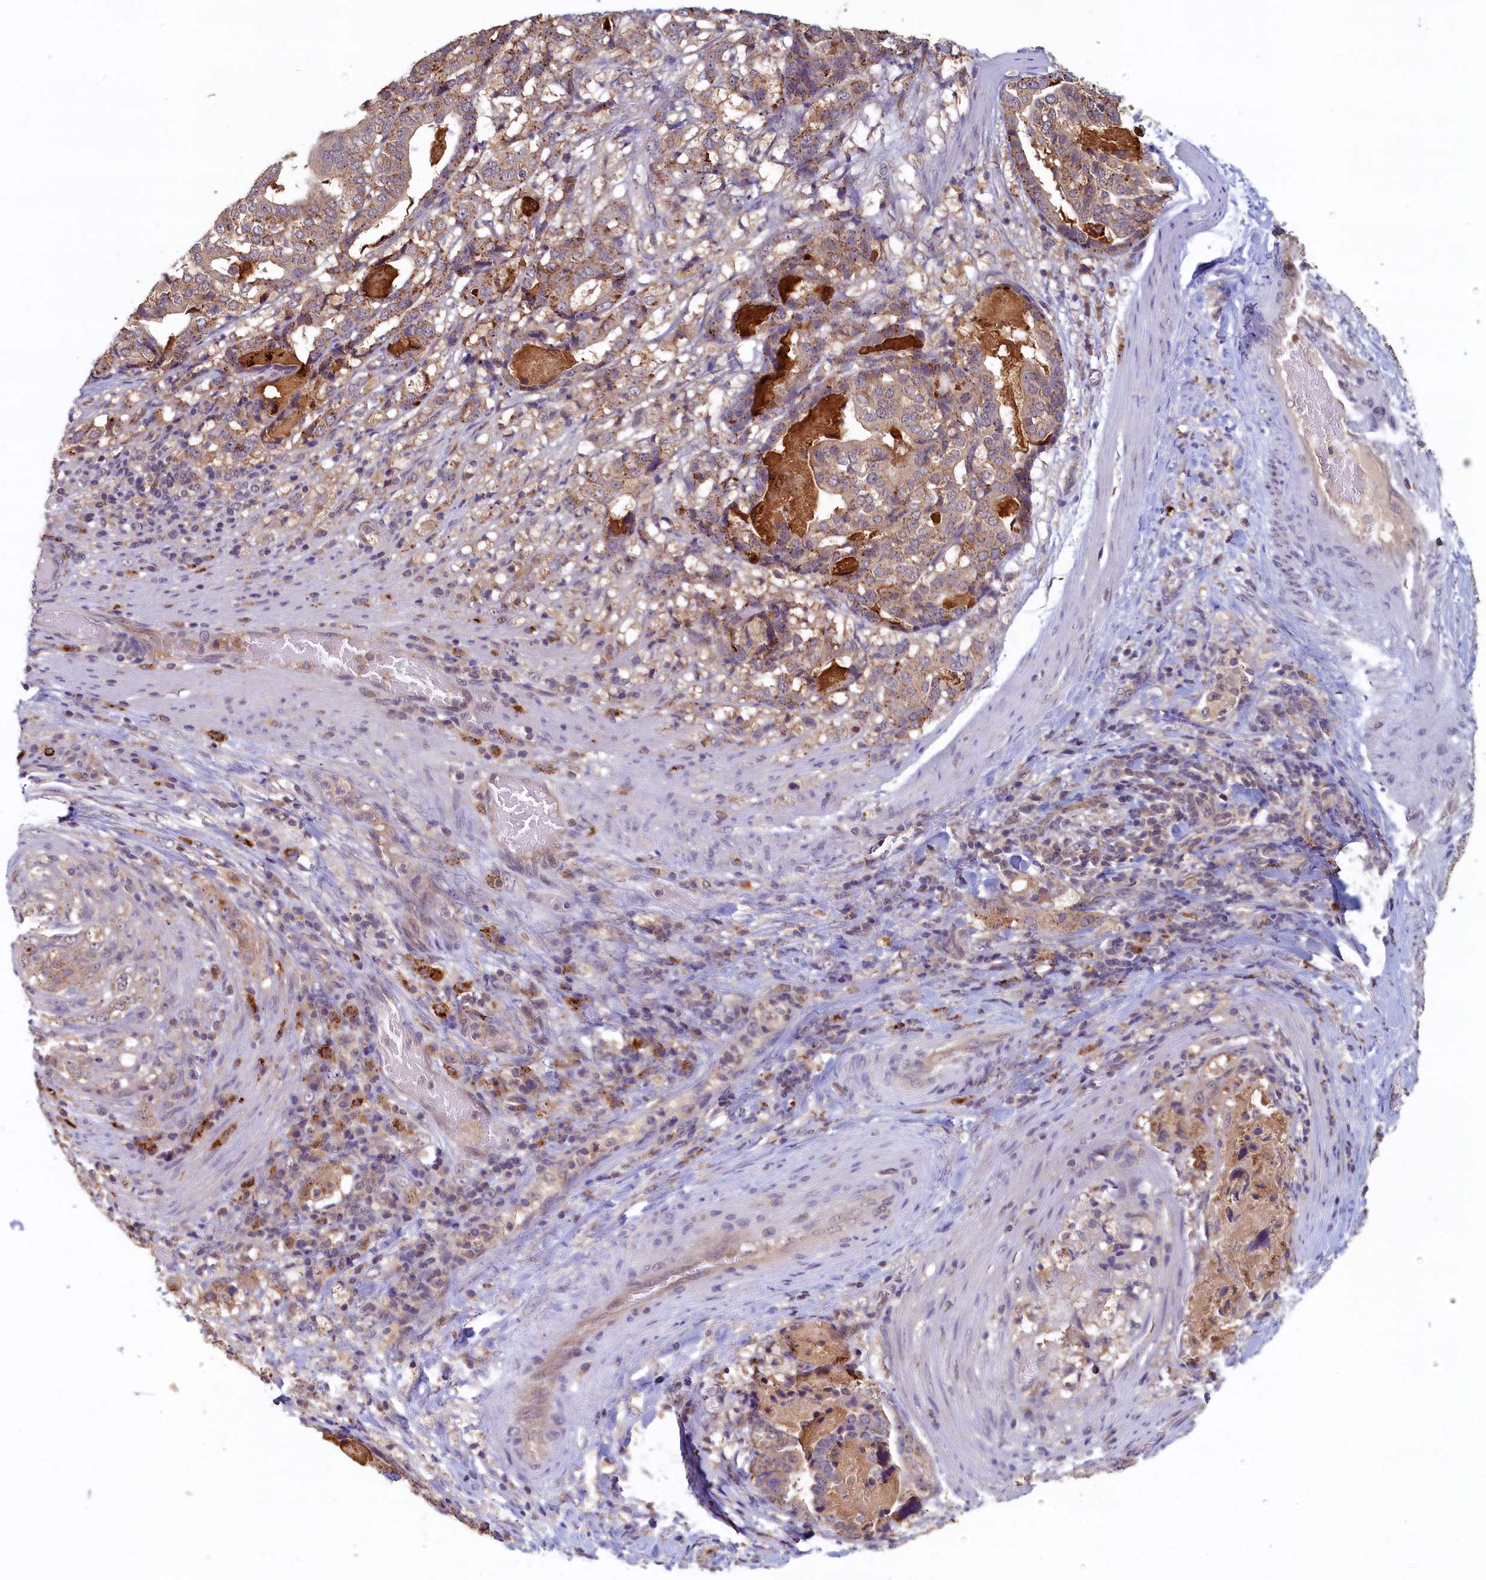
{"staining": {"intensity": "moderate", "quantity": ">75%", "location": "cytoplasmic/membranous"}, "tissue": "stomach cancer", "cell_type": "Tumor cells", "image_type": "cancer", "snomed": [{"axis": "morphology", "description": "Adenocarcinoma, NOS"}, {"axis": "topography", "description": "Stomach"}], "caption": "Tumor cells demonstrate medium levels of moderate cytoplasmic/membranous positivity in about >75% of cells in human stomach cancer (adenocarcinoma).", "gene": "NUBP2", "patient": {"sex": "male", "age": 48}}